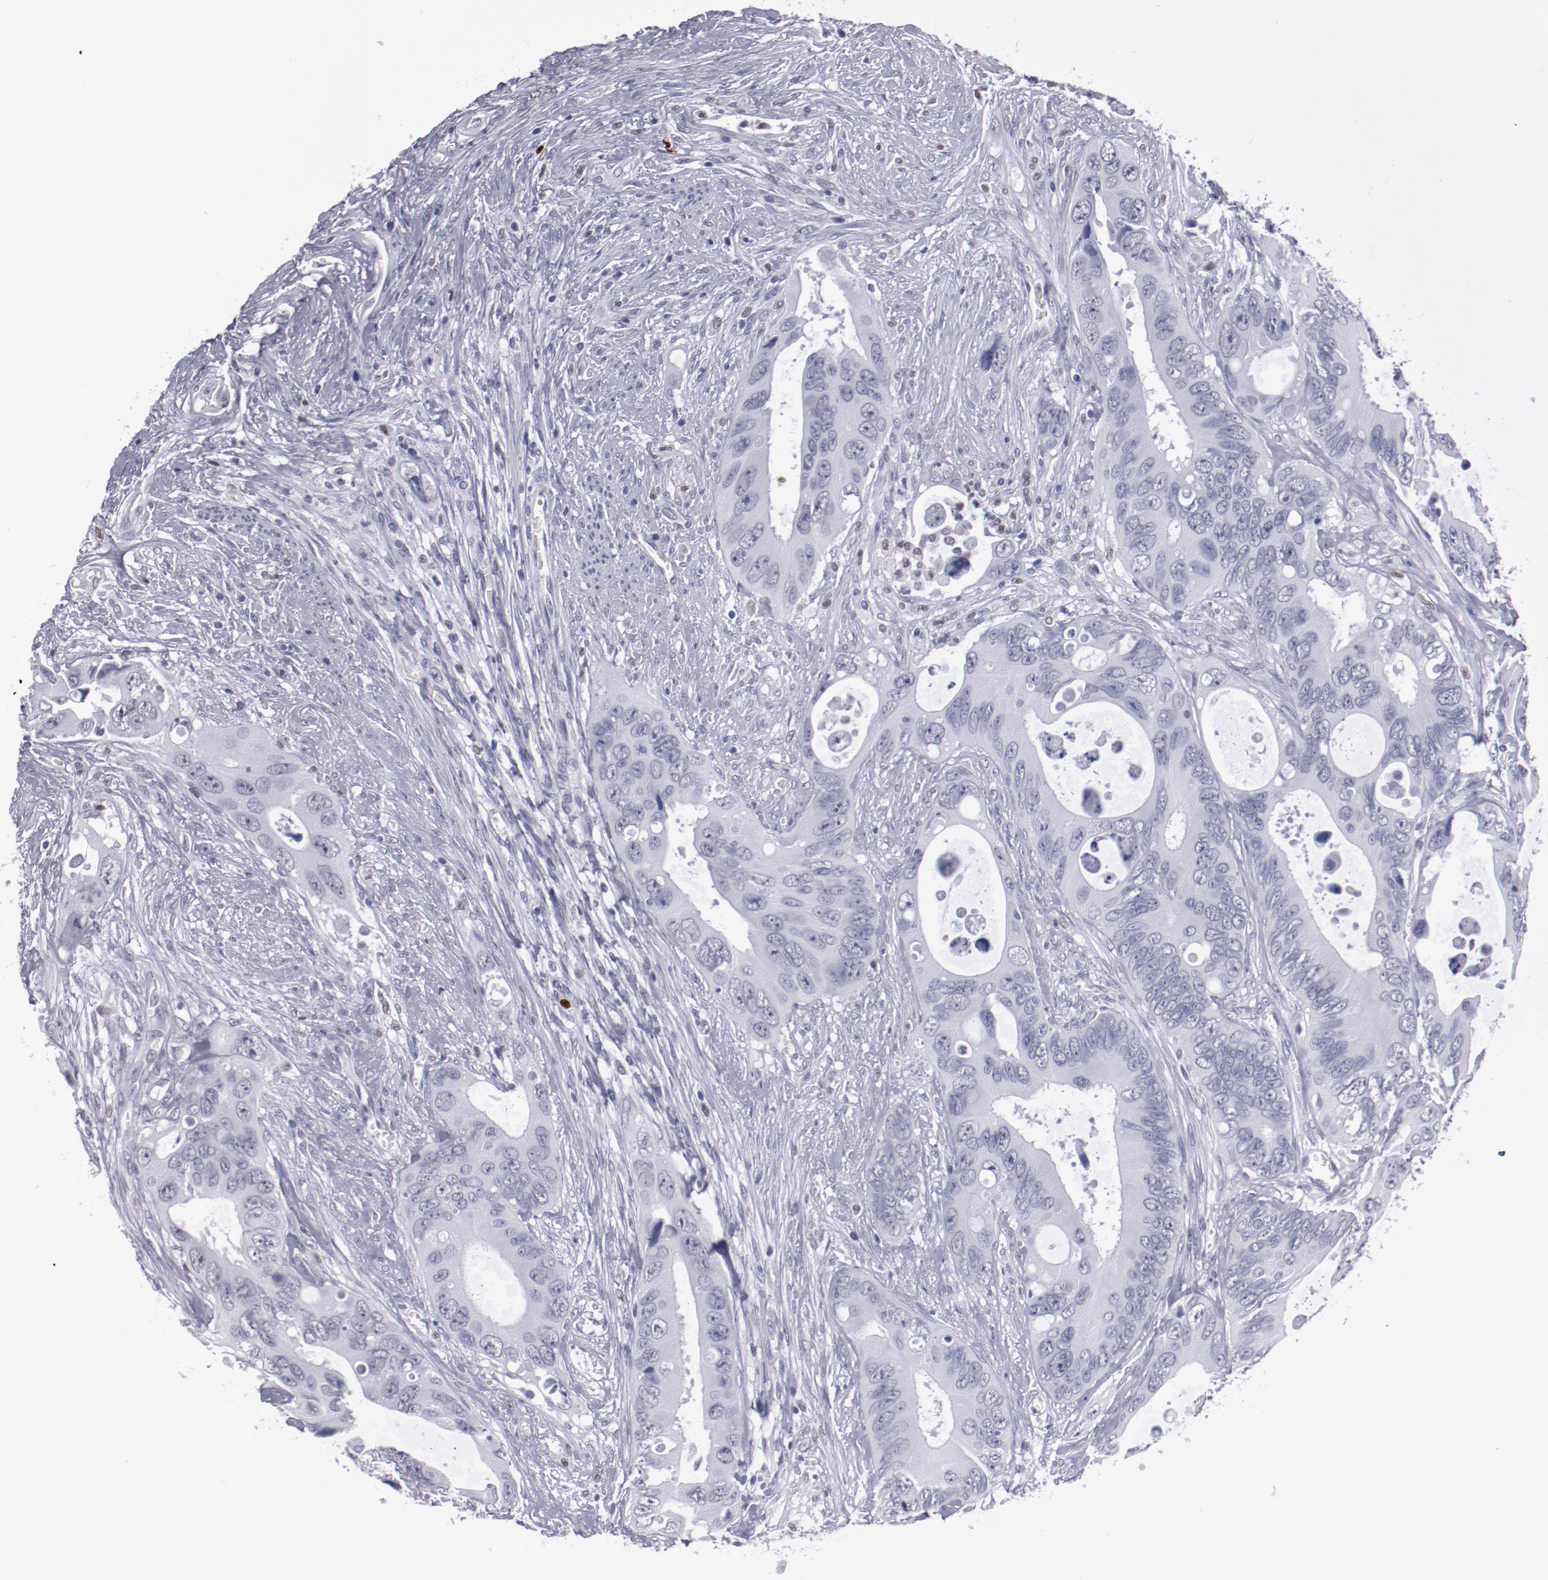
{"staining": {"intensity": "negative", "quantity": "none", "location": "none"}, "tissue": "colorectal cancer", "cell_type": "Tumor cells", "image_type": "cancer", "snomed": [{"axis": "morphology", "description": "Adenocarcinoma, NOS"}, {"axis": "topography", "description": "Rectum"}], "caption": "Human colorectal adenocarcinoma stained for a protein using immunohistochemistry (IHC) exhibits no staining in tumor cells.", "gene": "IRF8", "patient": {"sex": "male", "age": 70}}